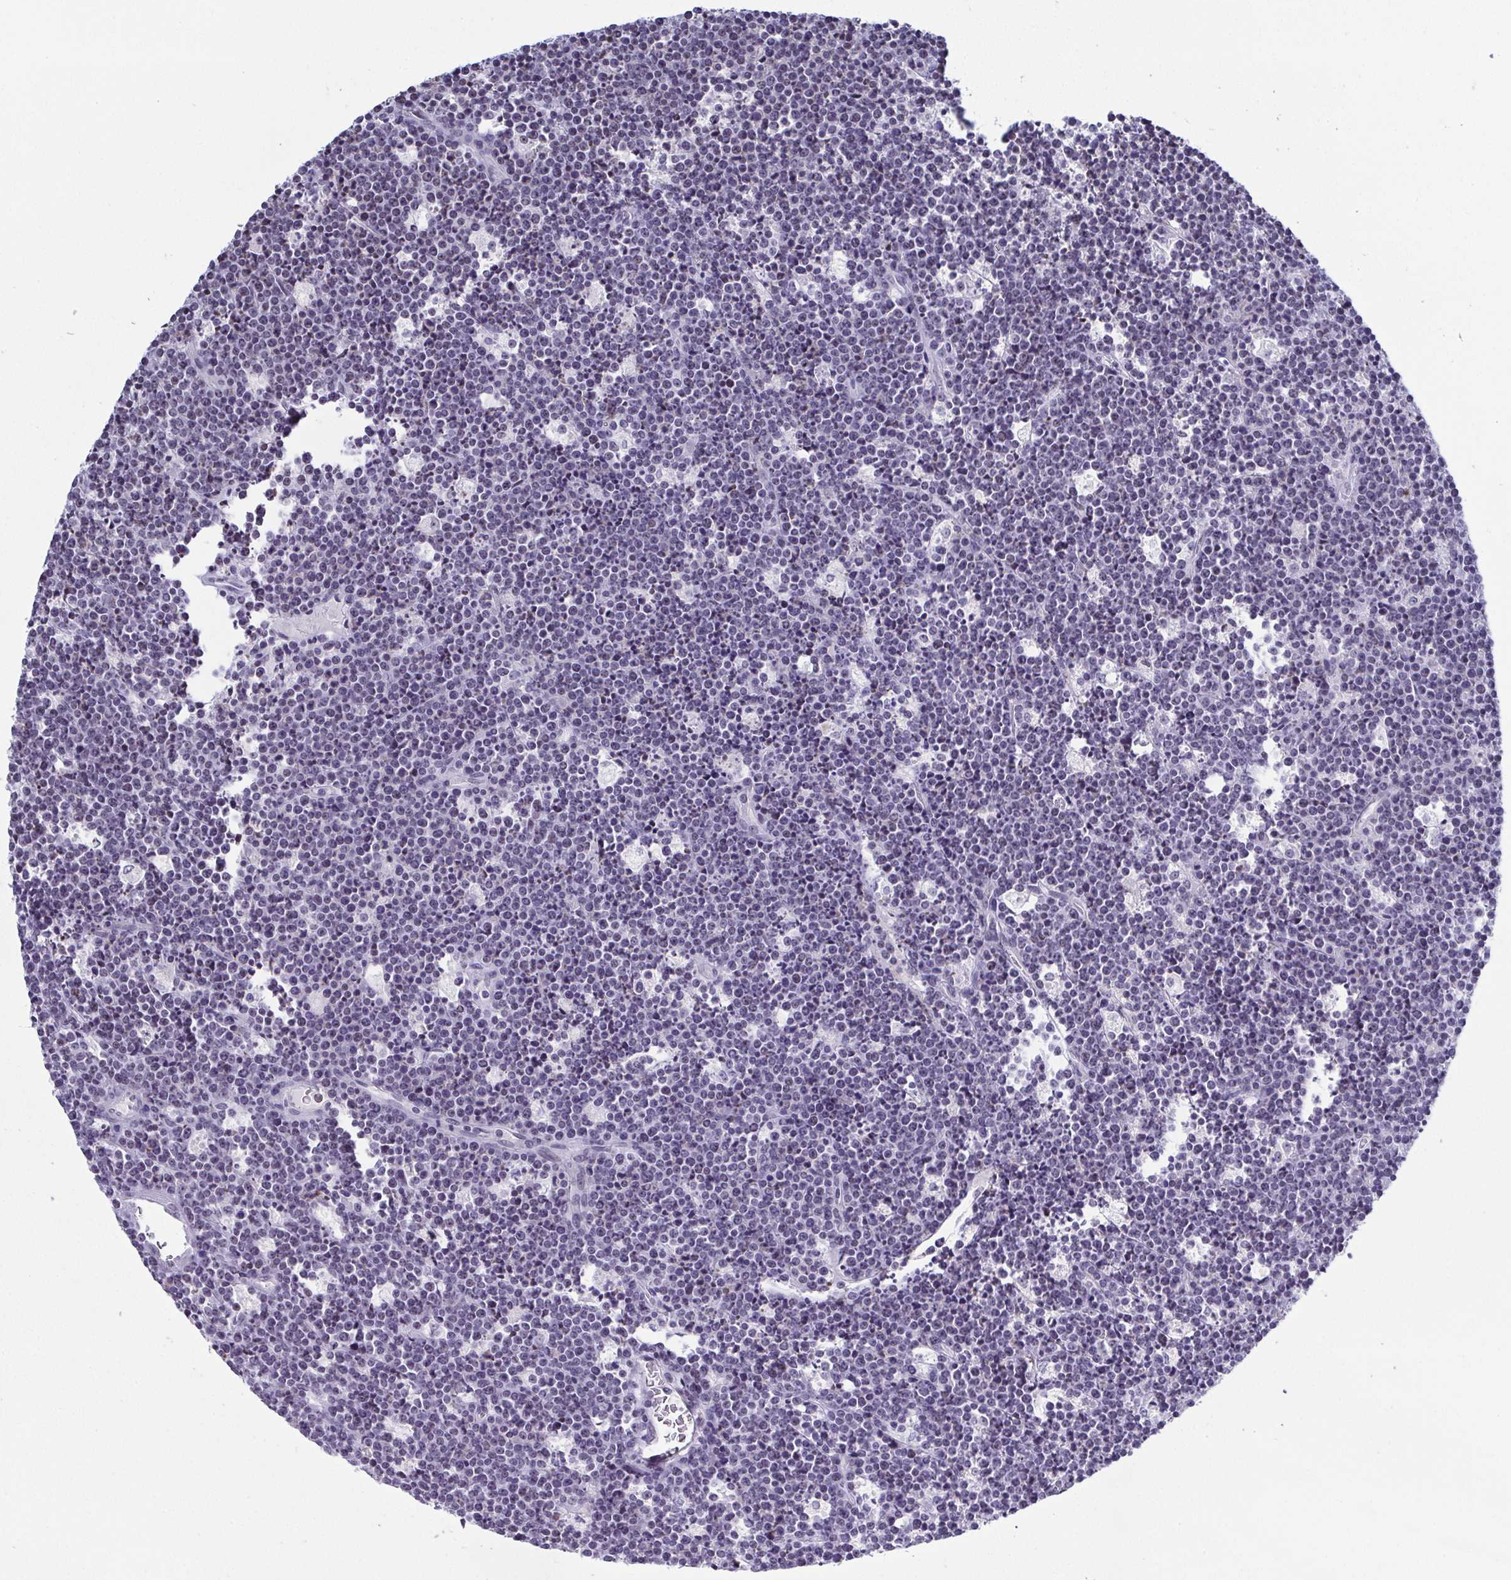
{"staining": {"intensity": "negative", "quantity": "none", "location": "none"}, "tissue": "lymphoma", "cell_type": "Tumor cells", "image_type": "cancer", "snomed": [{"axis": "morphology", "description": "Malignant lymphoma, non-Hodgkin's type, High grade"}, {"axis": "topography", "description": "Ovary"}], "caption": "Immunohistochemistry (IHC) histopathology image of human lymphoma stained for a protein (brown), which reveals no expression in tumor cells.", "gene": "BZW1", "patient": {"sex": "female", "age": 56}}